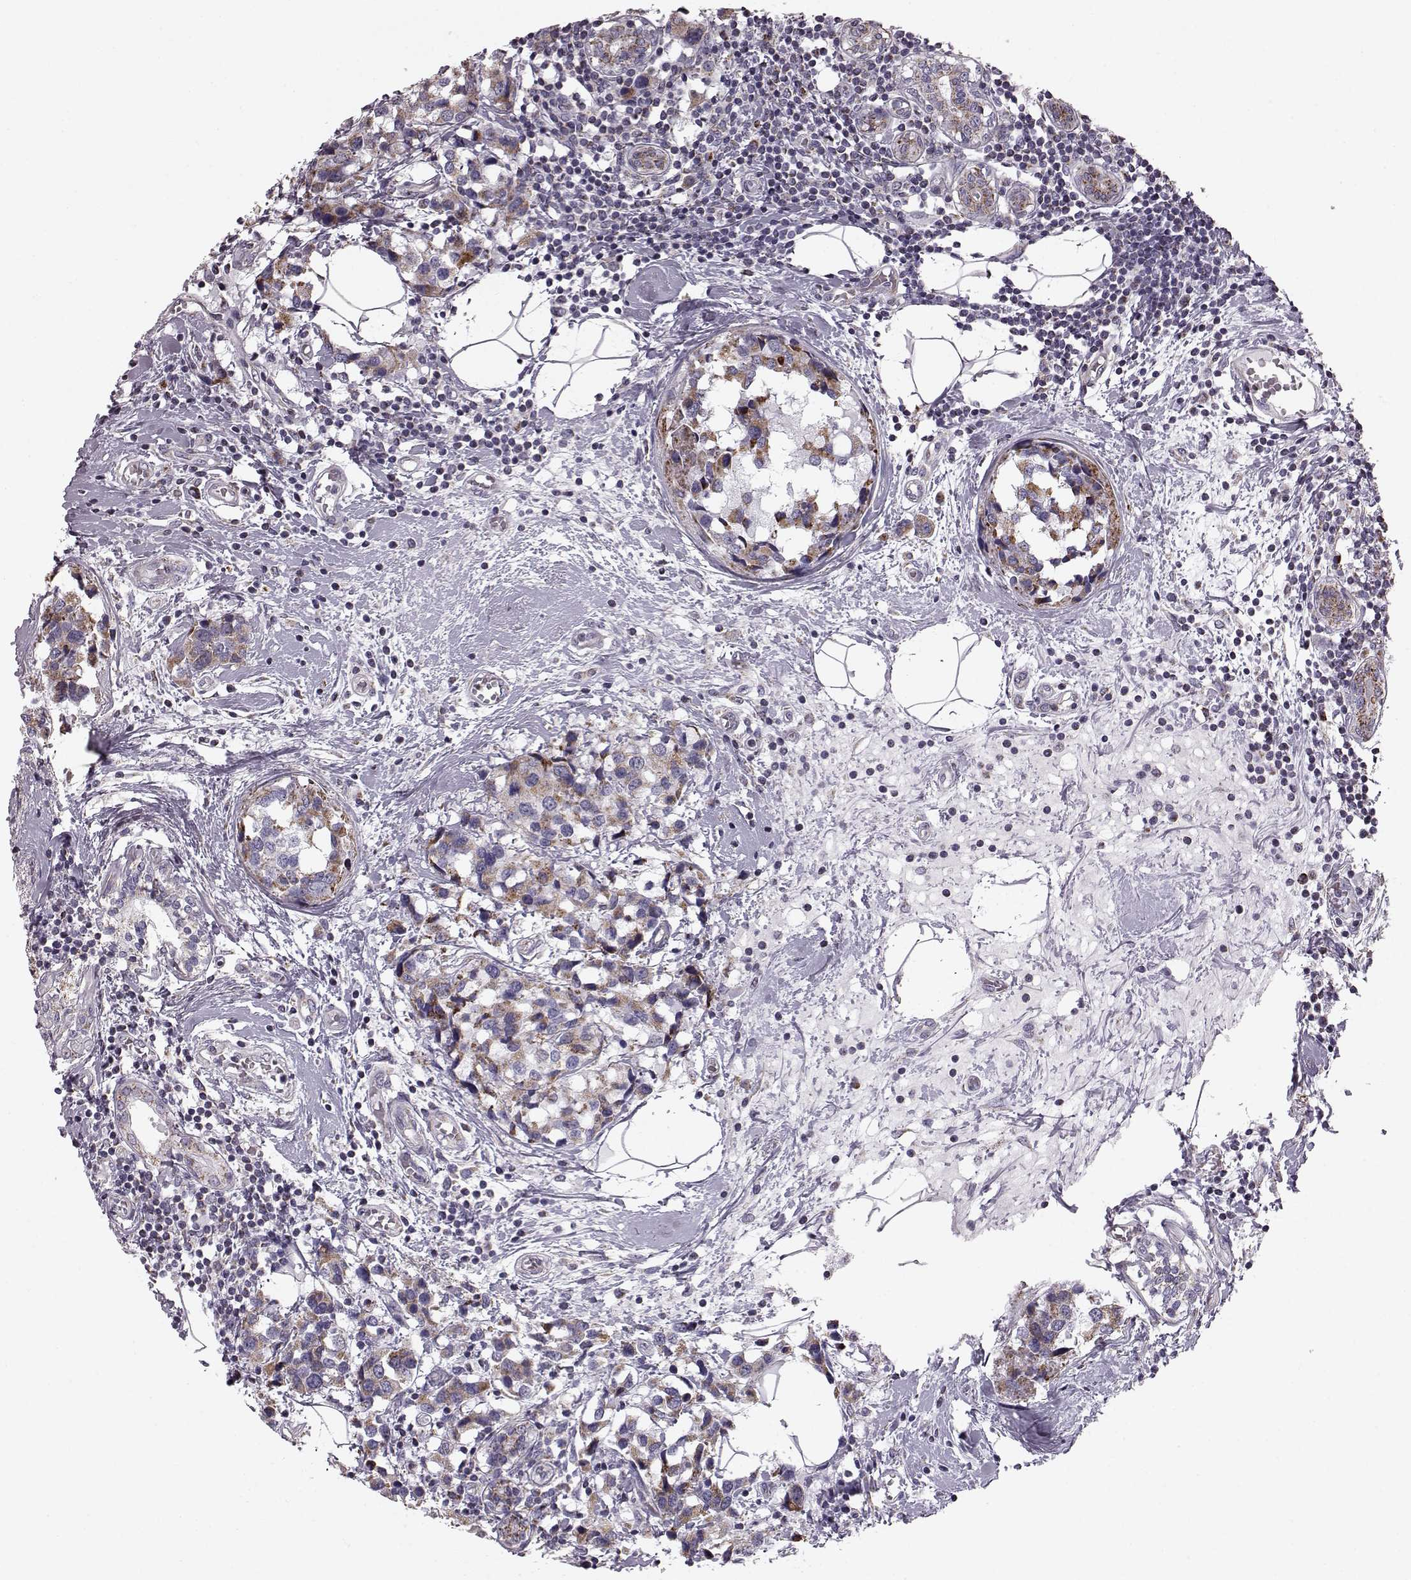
{"staining": {"intensity": "moderate", "quantity": ">75%", "location": "cytoplasmic/membranous"}, "tissue": "breast cancer", "cell_type": "Tumor cells", "image_type": "cancer", "snomed": [{"axis": "morphology", "description": "Lobular carcinoma"}, {"axis": "topography", "description": "Breast"}], "caption": "A histopathology image of breast cancer stained for a protein shows moderate cytoplasmic/membranous brown staining in tumor cells. (DAB (3,3'-diaminobenzidine) IHC with brightfield microscopy, high magnification).", "gene": "ATP5MF", "patient": {"sex": "female", "age": 59}}